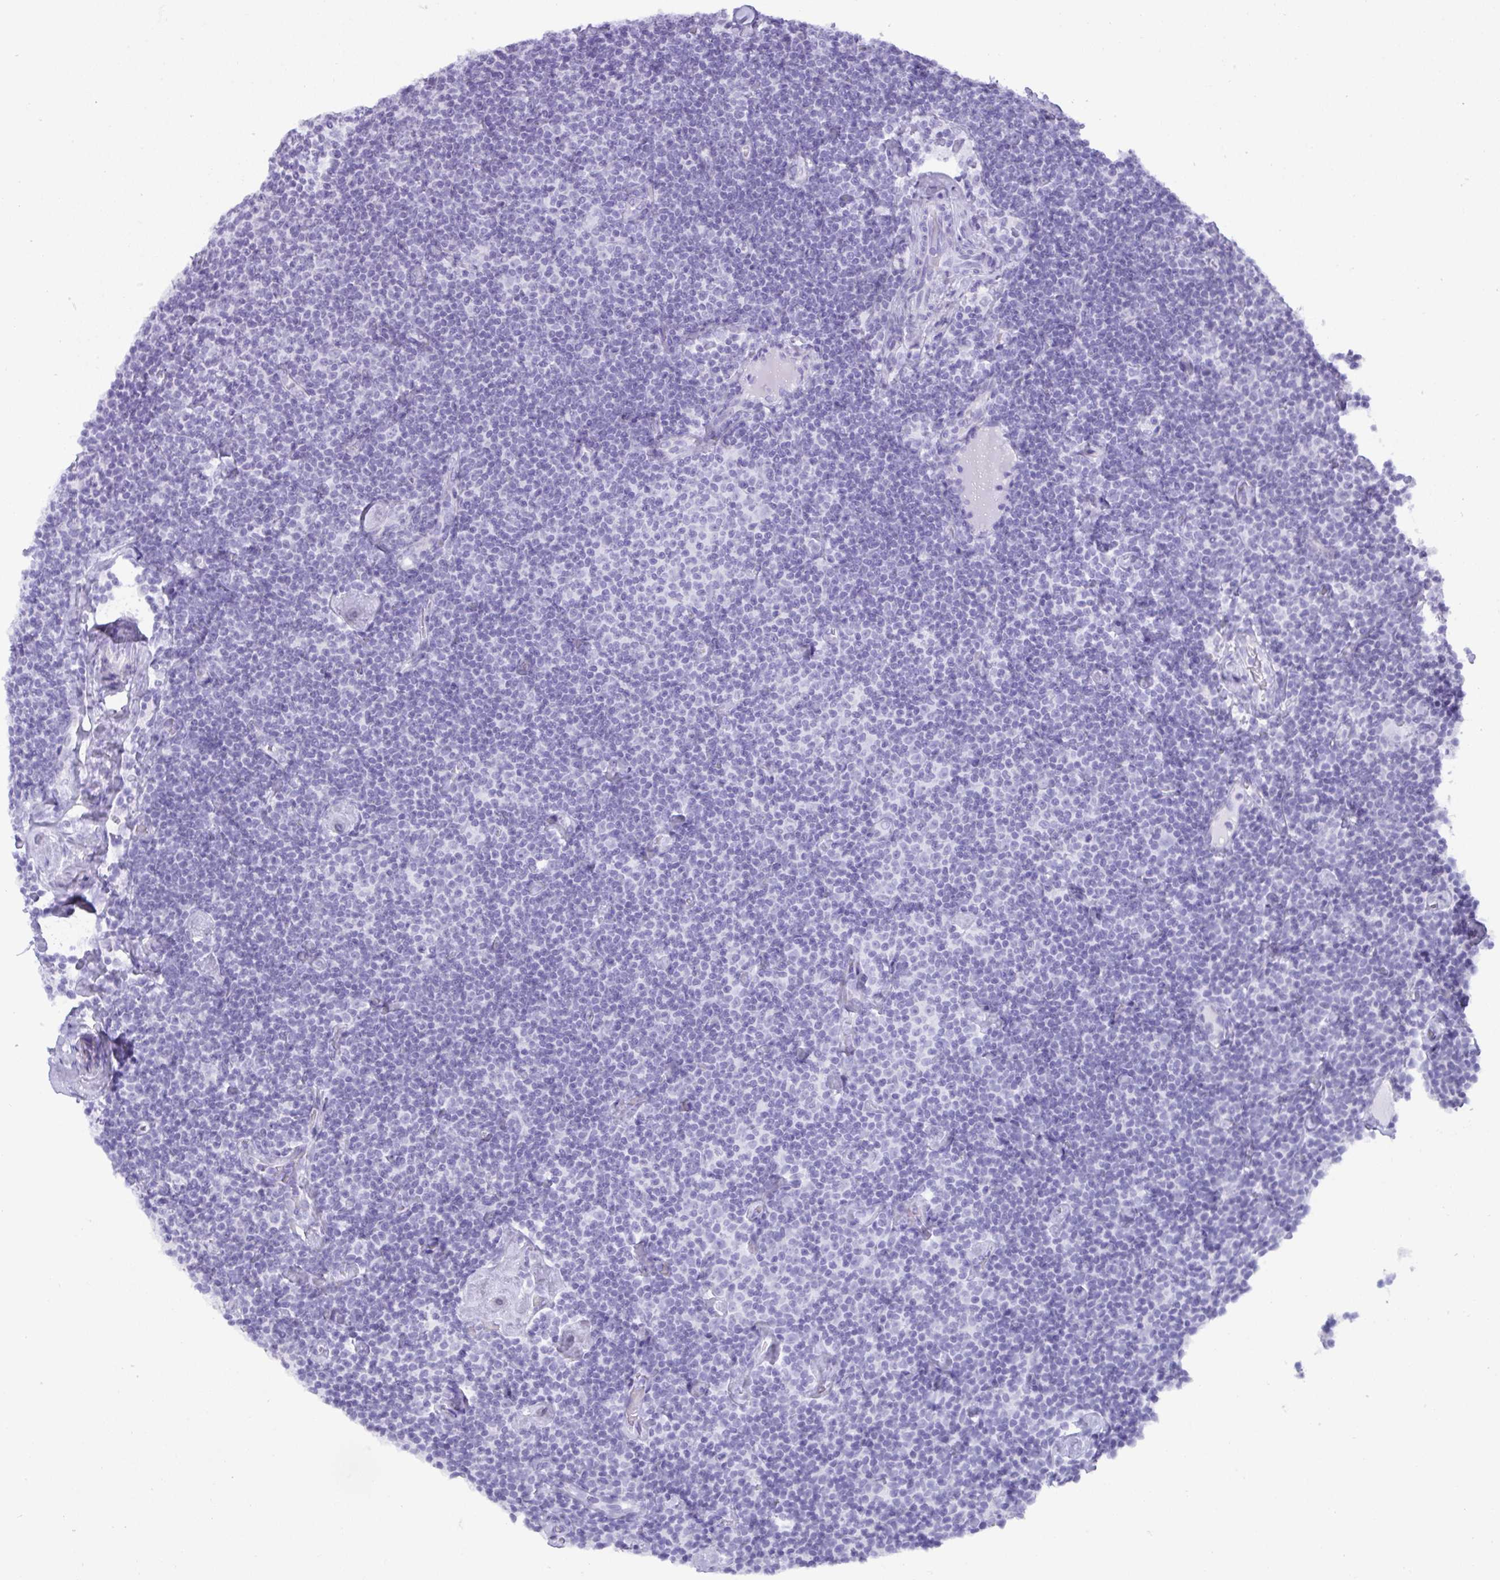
{"staining": {"intensity": "negative", "quantity": "none", "location": "none"}, "tissue": "lymphoma", "cell_type": "Tumor cells", "image_type": "cancer", "snomed": [{"axis": "morphology", "description": "Malignant lymphoma, non-Hodgkin's type, Low grade"}, {"axis": "topography", "description": "Lymph node"}], "caption": "There is no significant positivity in tumor cells of lymphoma.", "gene": "C4orf33", "patient": {"sex": "male", "age": 81}}